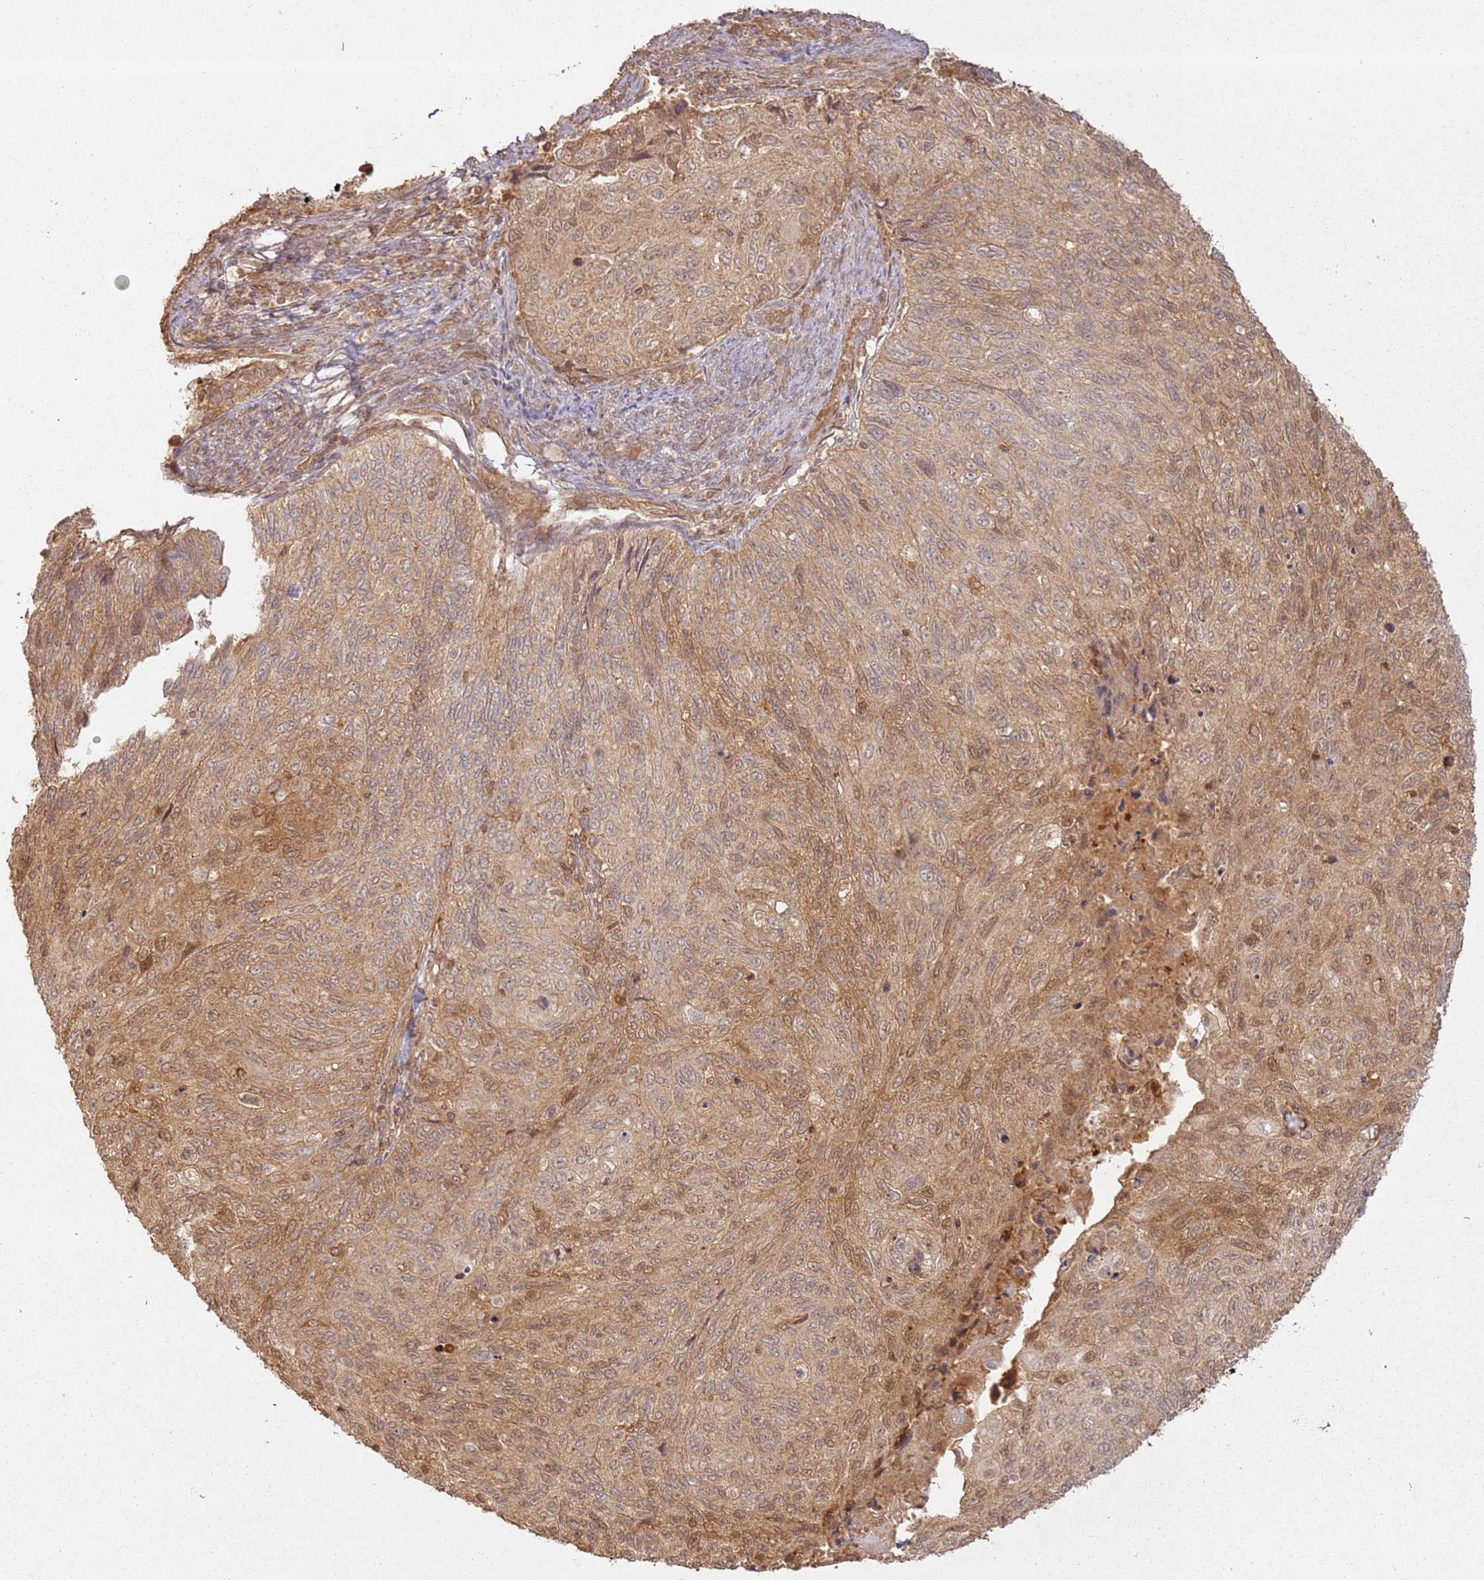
{"staining": {"intensity": "weak", "quantity": "25%-75%", "location": "cytoplasmic/membranous"}, "tissue": "cervical cancer", "cell_type": "Tumor cells", "image_type": "cancer", "snomed": [{"axis": "morphology", "description": "Squamous cell carcinoma, NOS"}, {"axis": "topography", "description": "Cervix"}], "caption": "A micrograph of human cervical cancer (squamous cell carcinoma) stained for a protein reveals weak cytoplasmic/membranous brown staining in tumor cells.", "gene": "ZNF776", "patient": {"sex": "female", "age": 70}}